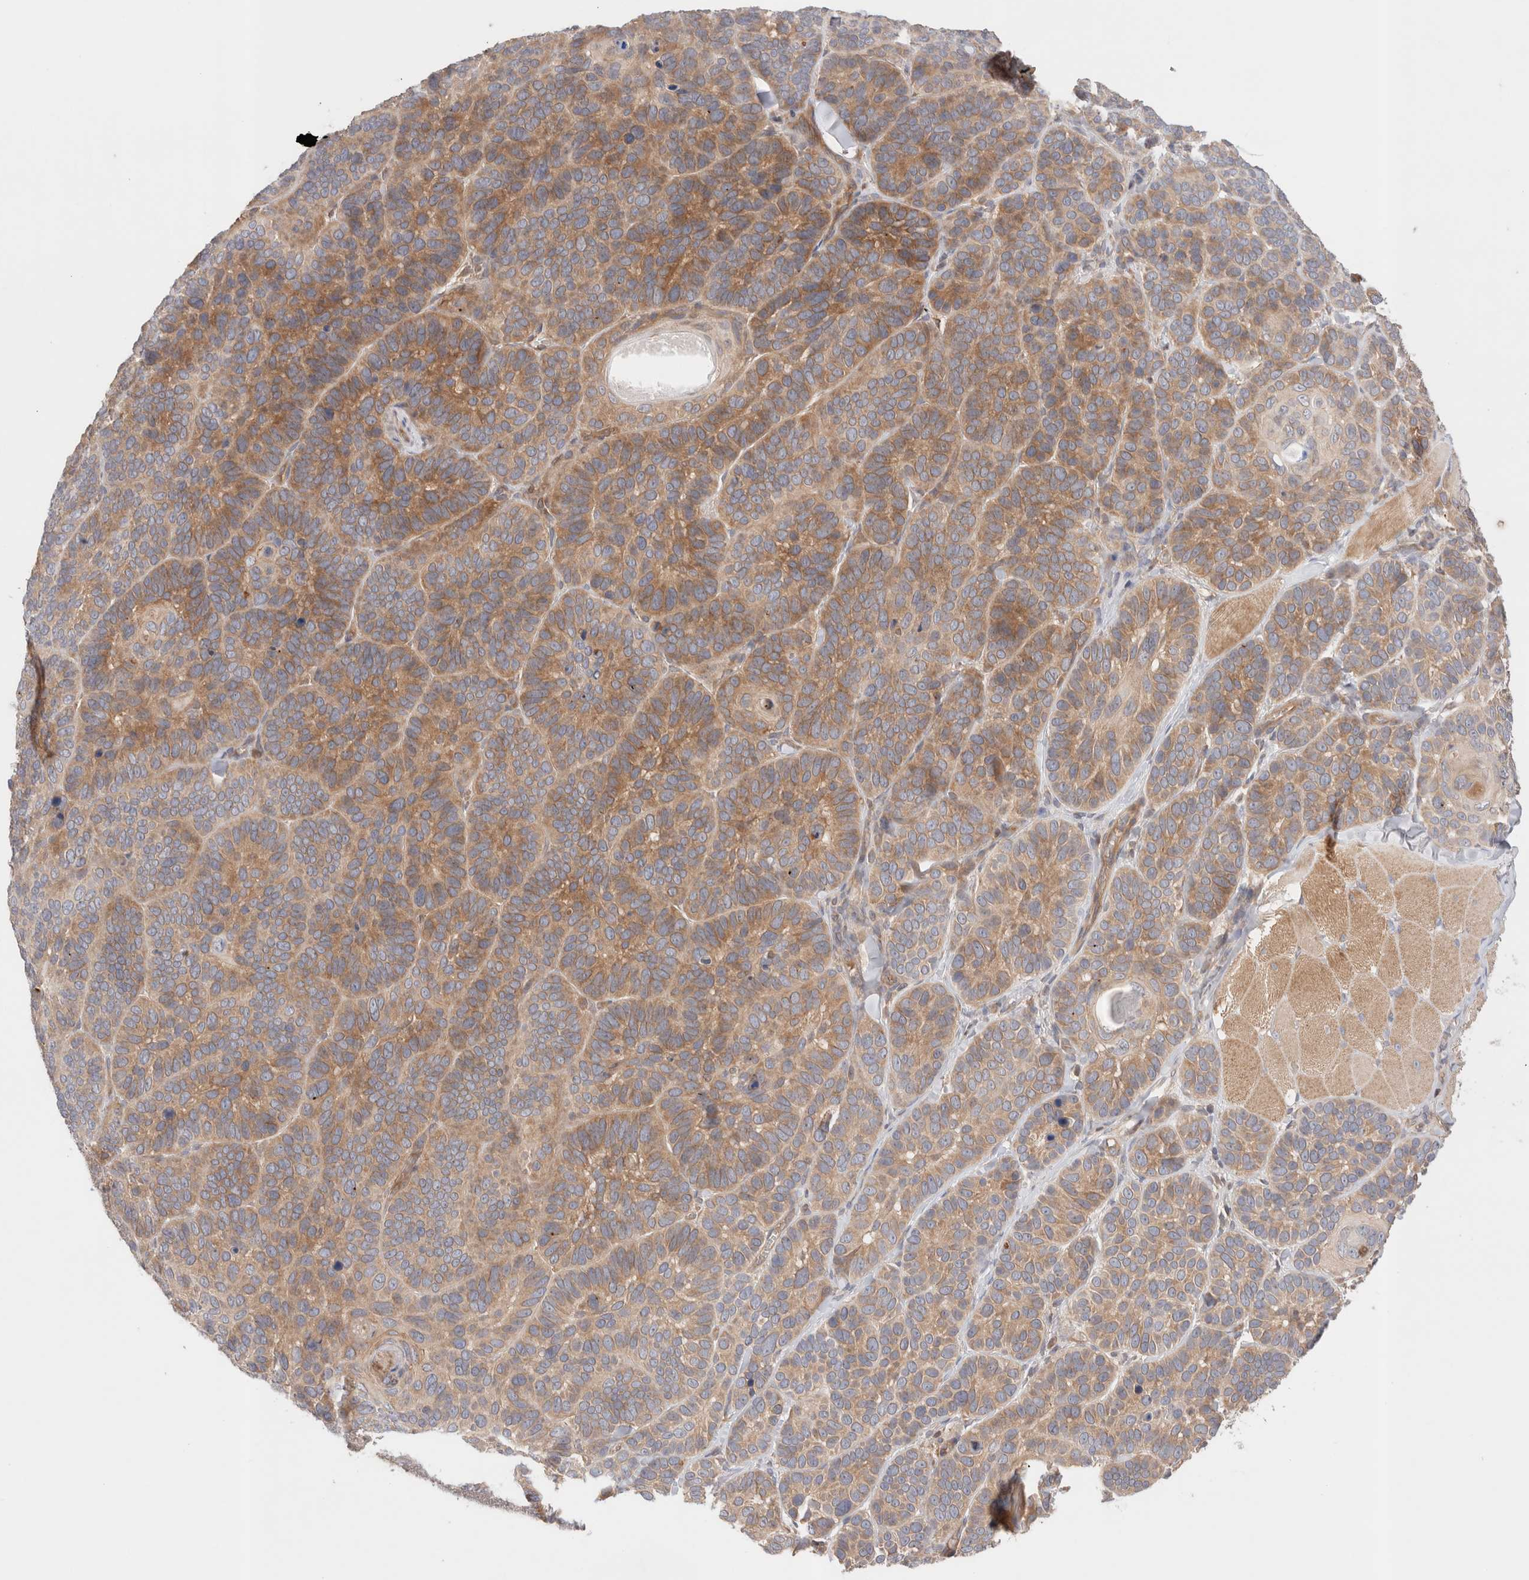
{"staining": {"intensity": "moderate", "quantity": ">75%", "location": "cytoplasmic/membranous"}, "tissue": "skin cancer", "cell_type": "Tumor cells", "image_type": "cancer", "snomed": [{"axis": "morphology", "description": "Basal cell carcinoma"}, {"axis": "topography", "description": "Skin"}], "caption": "Immunohistochemical staining of human skin cancer displays medium levels of moderate cytoplasmic/membranous positivity in about >75% of tumor cells.", "gene": "SIKE1", "patient": {"sex": "male", "age": 62}}